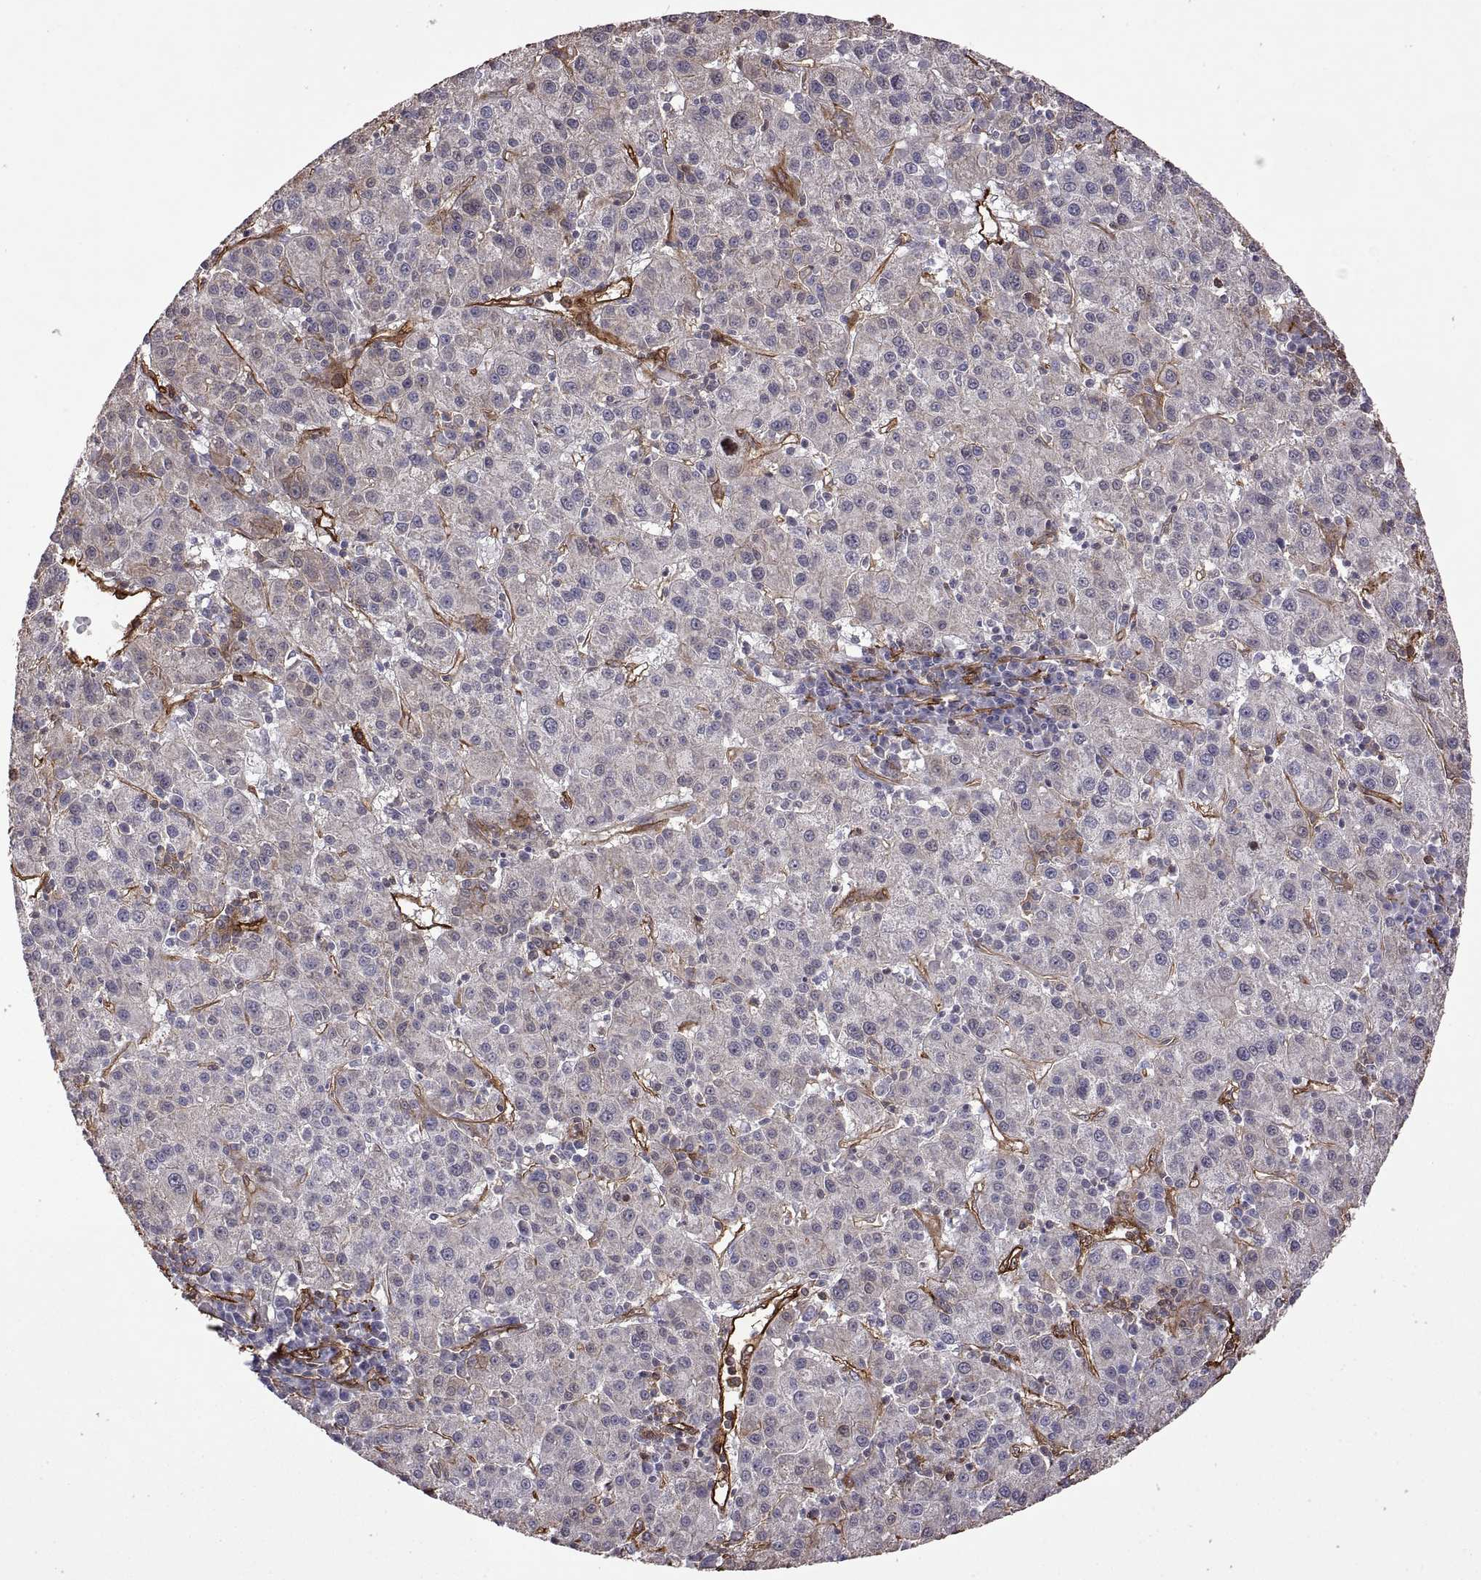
{"staining": {"intensity": "negative", "quantity": "none", "location": "none"}, "tissue": "liver cancer", "cell_type": "Tumor cells", "image_type": "cancer", "snomed": [{"axis": "morphology", "description": "Carcinoma, Hepatocellular, NOS"}, {"axis": "topography", "description": "Liver"}], "caption": "High magnification brightfield microscopy of hepatocellular carcinoma (liver) stained with DAB (brown) and counterstained with hematoxylin (blue): tumor cells show no significant staining.", "gene": "S100A10", "patient": {"sex": "female", "age": 60}}